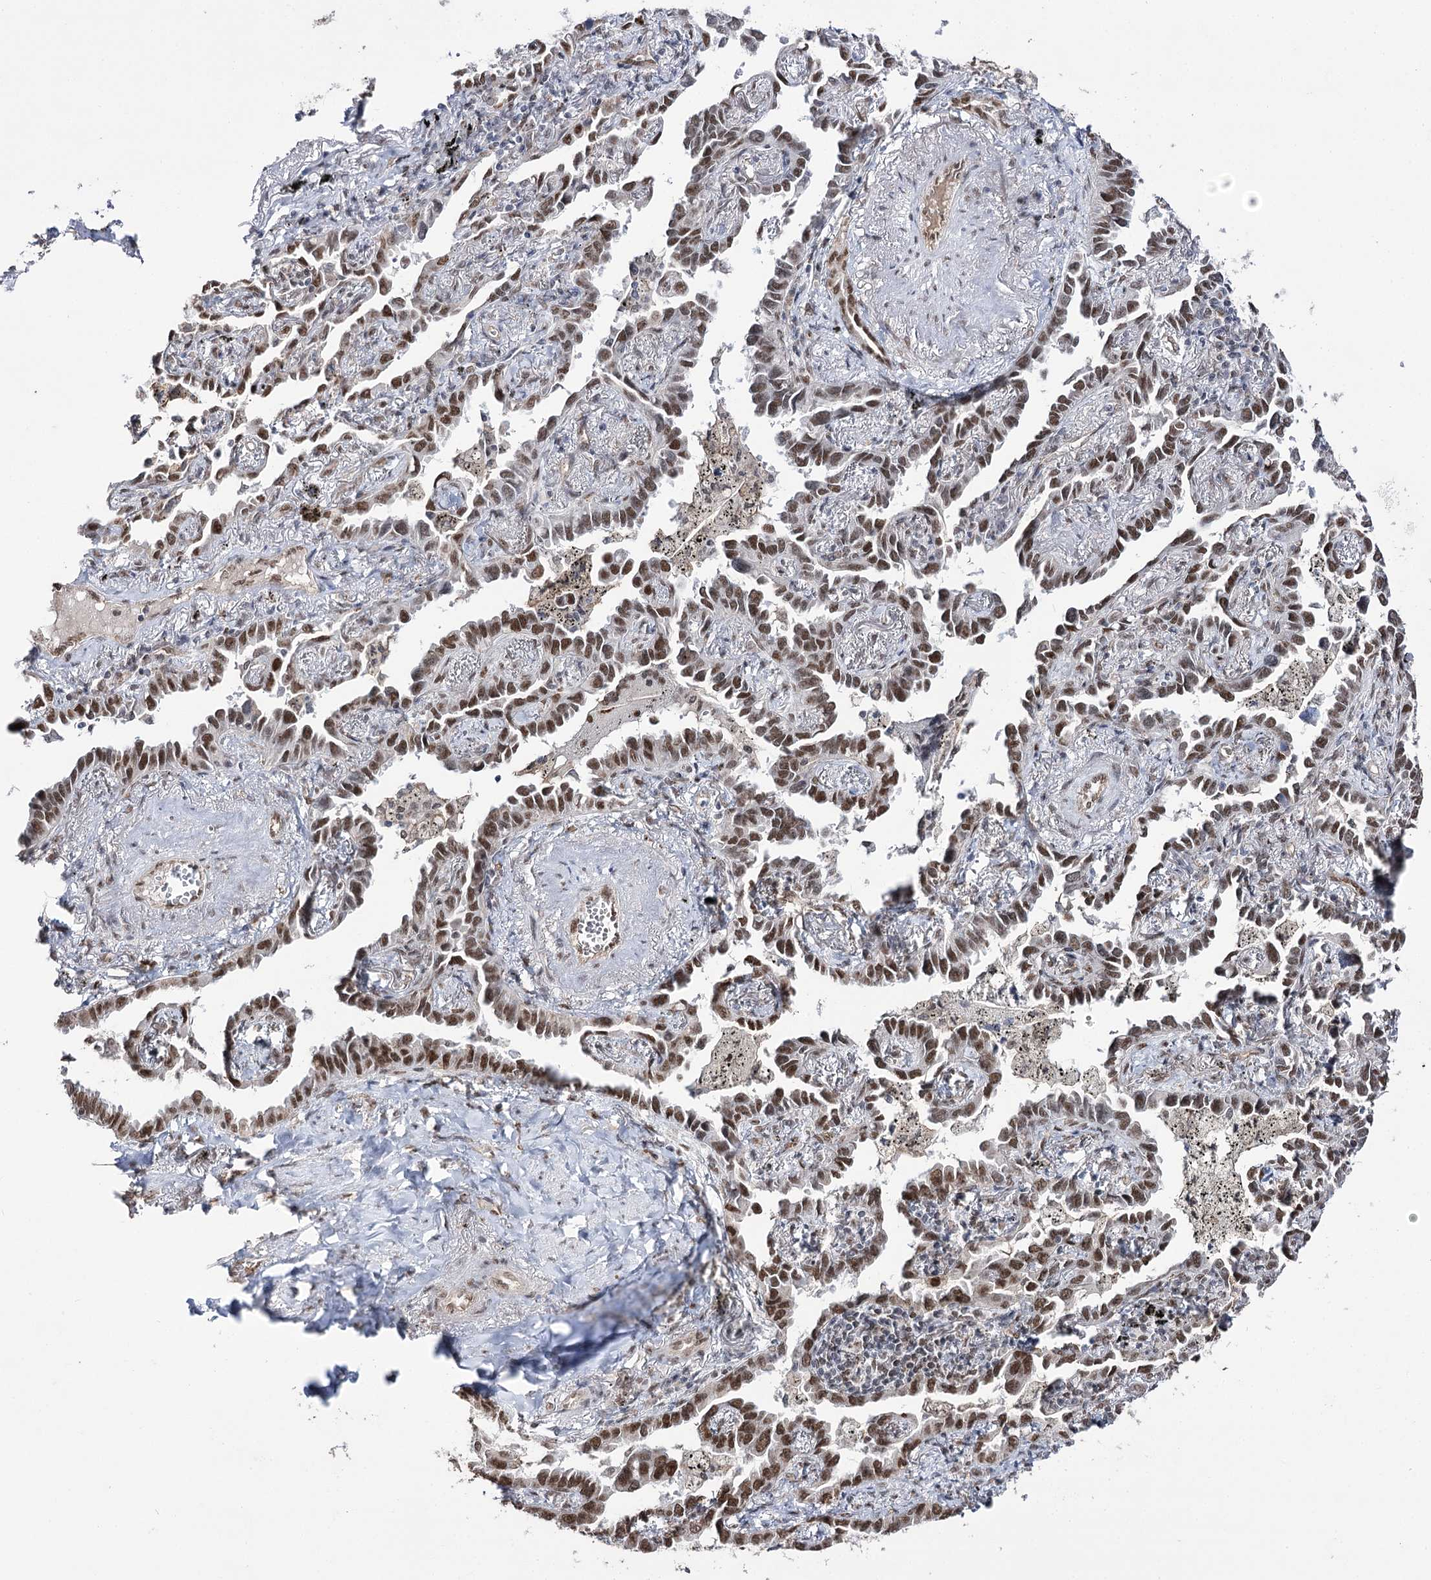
{"staining": {"intensity": "moderate", "quantity": ">75%", "location": "nuclear"}, "tissue": "lung cancer", "cell_type": "Tumor cells", "image_type": "cancer", "snomed": [{"axis": "morphology", "description": "Adenocarcinoma, NOS"}, {"axis": "topography", "description": "Lung"}], "caption": "Protein expression analysis of lung cancer (adenocarcinoma) exhibits moderate nuclear expression in approximately >75% of tumor cells.", "gene": "VGLL4", "patient": {"sex": "male", "age": 67}}